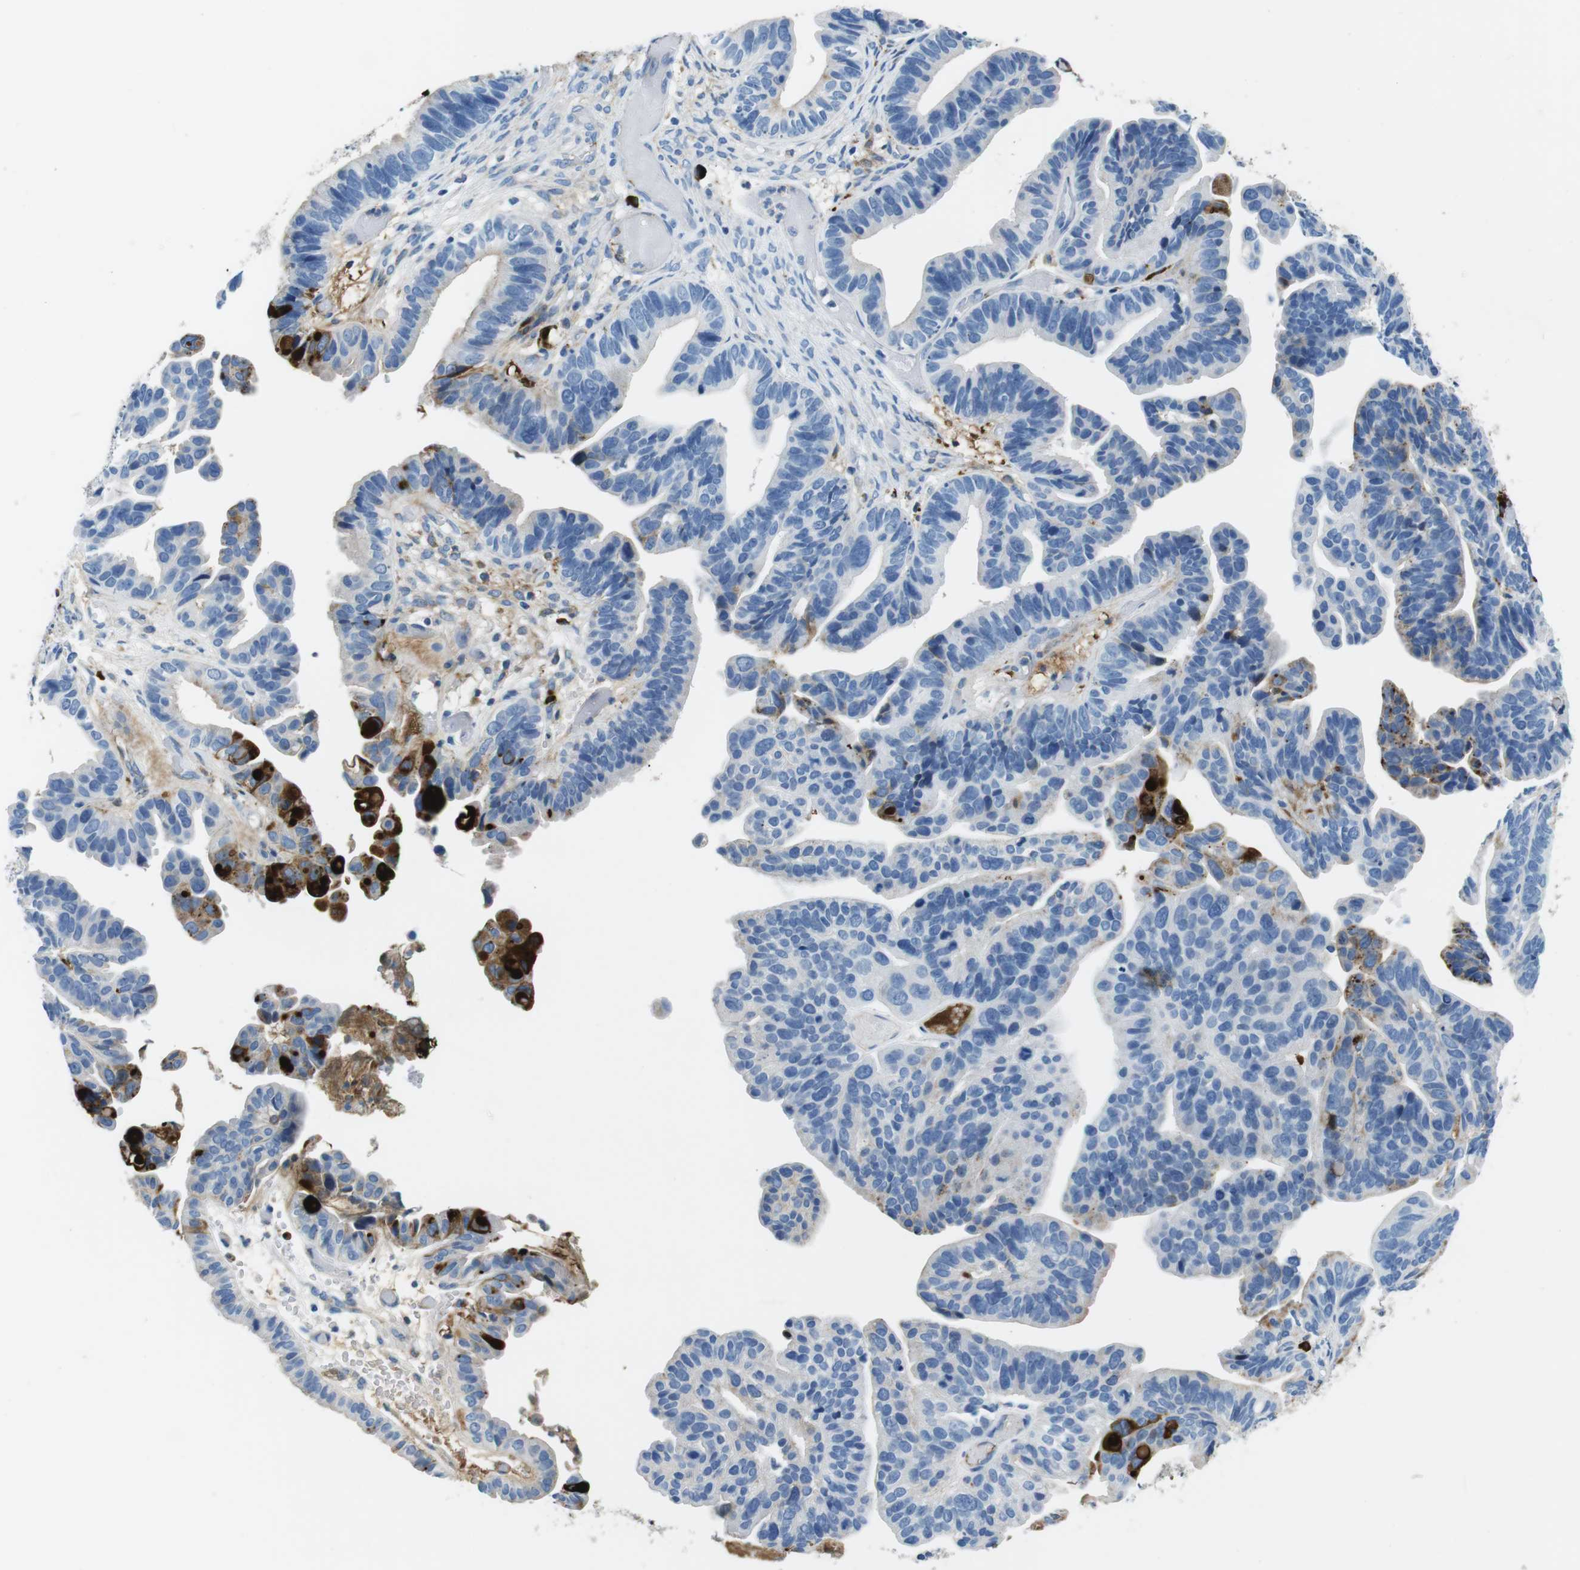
{"staining": {"intensity": "weak", "quantity": "<25%", "location": "cytoplasmic/membranous"}, "tissue": "ovarian cancer", "cell_type": "Tumor cells", "image_type": "cancer", "snomed": [{"axis": "morphology", "description": "Cystadenocarcinoma, serous, NOS"}, {"axis": "topography", "description": "Ovary"}], "caption": "Immunohistochemical staining of ovarian cancer (serous cystadenocarcinoma) reveals no significant positivity in tumor cells.", "gene": "IGKC", "patient": {"sex": "female", "age": 56}}